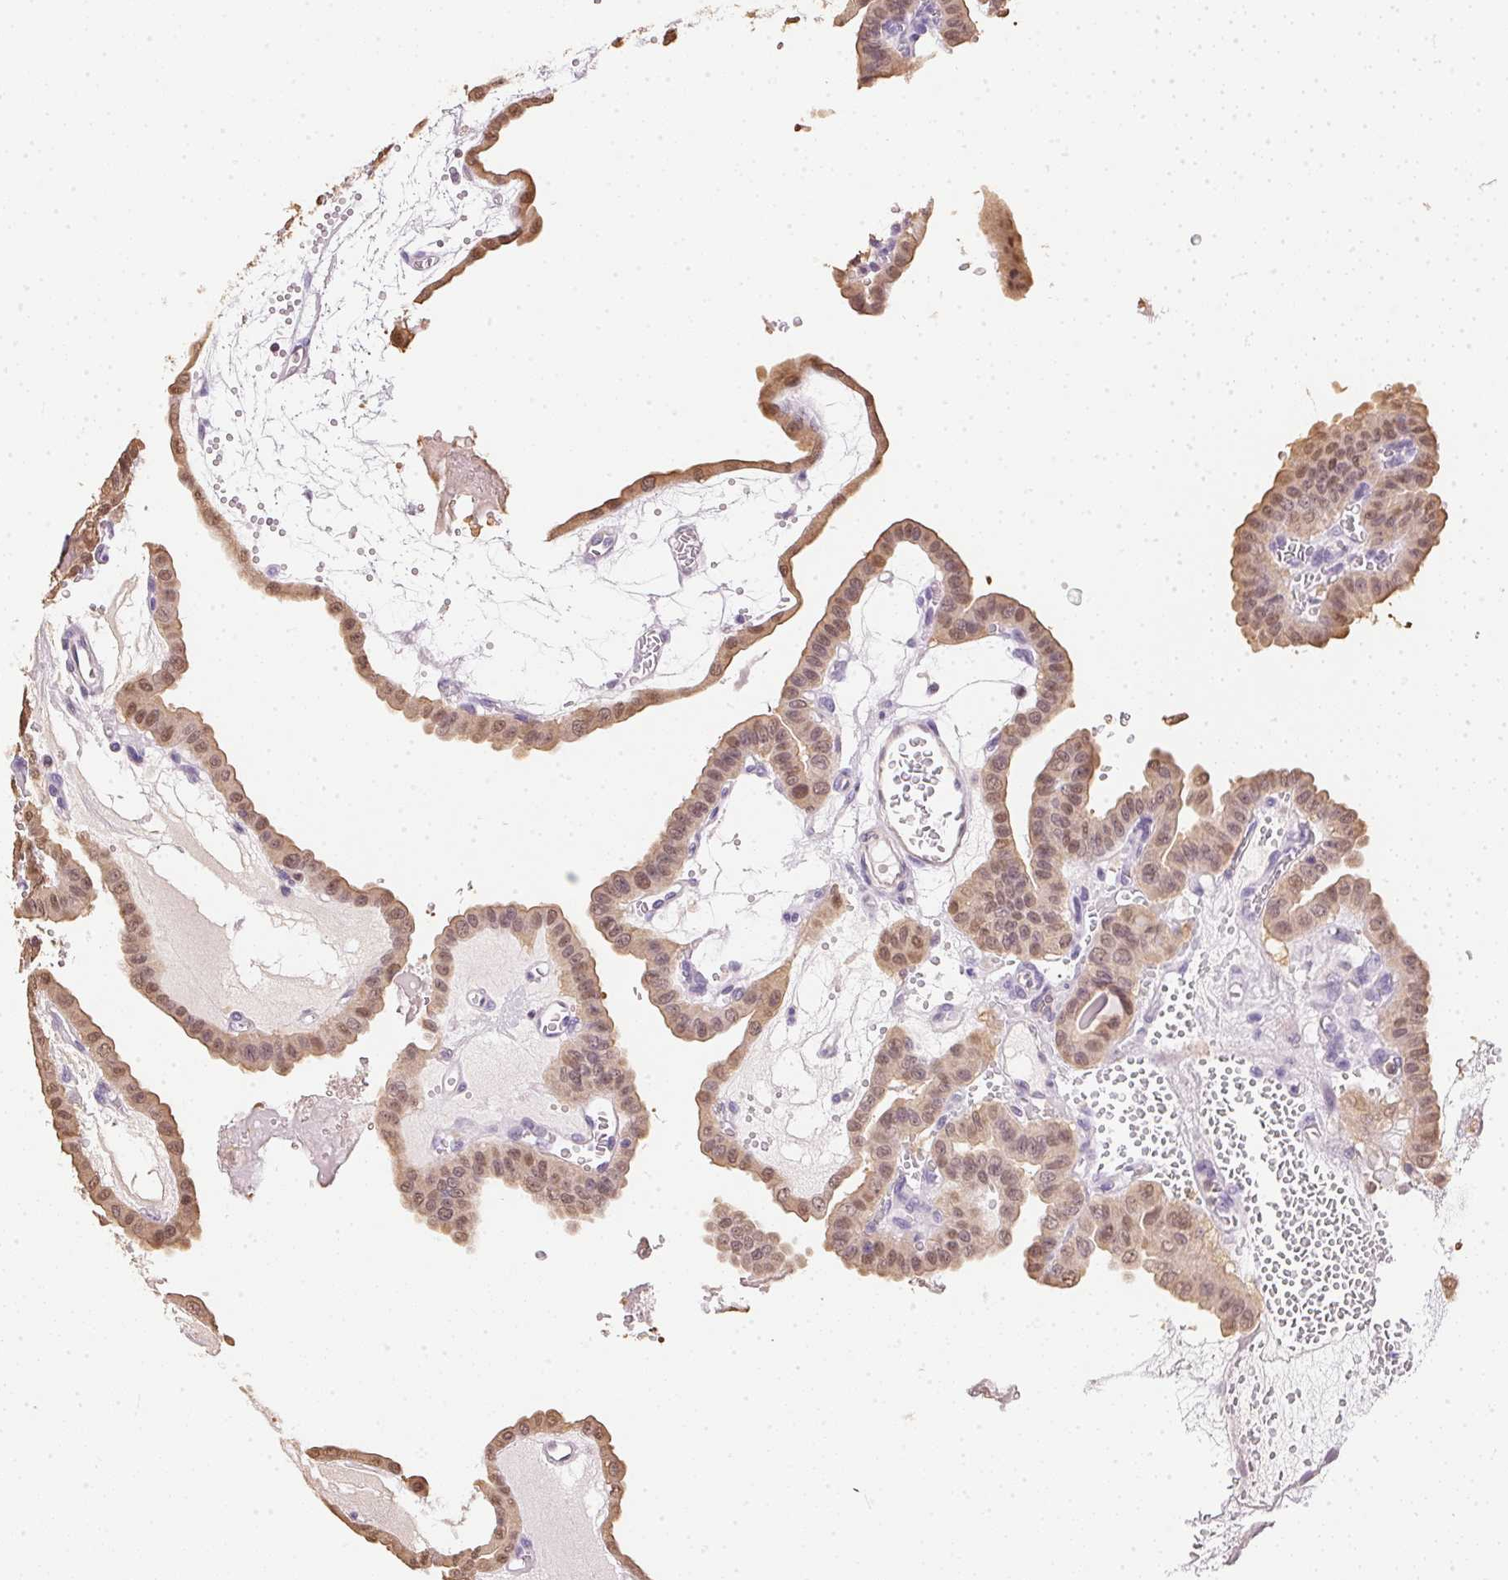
{"staining": {"intensity": "weak", "quantity": ">75%", "location": "cytoplasmic/membranous,nuclear"}, "tissue": "thyroid cancer", "cell_type": "Tumor cells", "image_type": "cancer", "snomed": [{"axis": "morphology", "description": "Papillary adenocarcinoma, NOS"}, {"axis": "topography", "description": "Thyroid gland"}], "caption": "Human thyroid cancer (papillary adenocarcinoma) stained with a protein marker demonstrates weak staining in tumor cells.", "gene": "S100A3", "patient": {"sex": "male", "age": 87}}